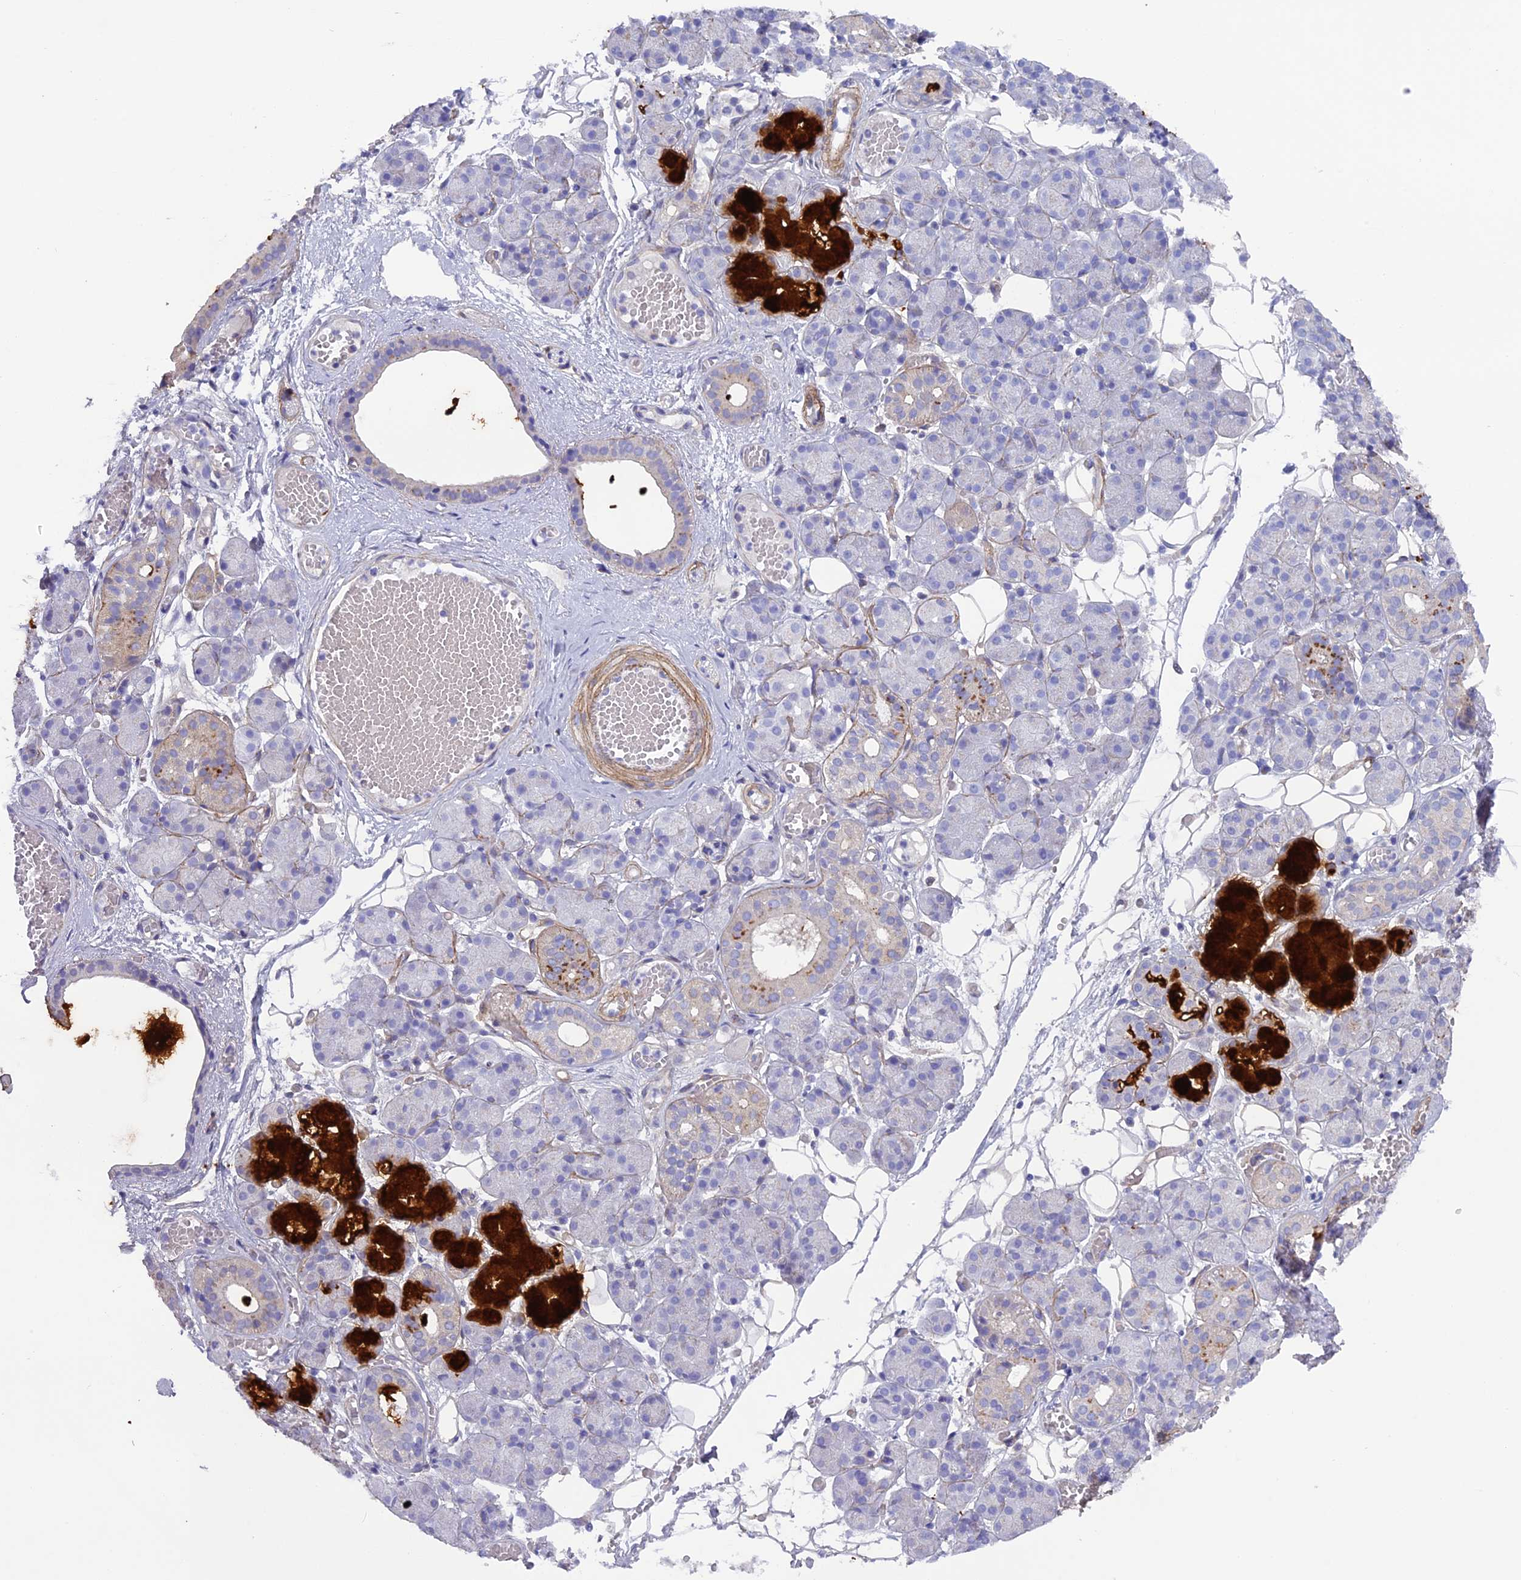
{"staining": {"intensity": "moderate", "quantity": "<25%", "location": "cytoplasmic/membranous"}, "tissue": "salivary gland", "cell_type": "Glandular cells", "image_type": "normal", "snomed": [{"axis": "morphology", "description": "Normal tissue, NOS"}, {"axis": "topography", "description": "Salivary gland"}], "caption": "The image exhibits immunohistochemical staining of unremarkable salivary gland. There is moderate cytoplasmic/membranous positivity is seen in approximately <25% of glandular cells. (DAB IHC with brightfield microscopy, high magnification).", "gene": "TNS1", "patient": {"sex": "male", "age": 63}}